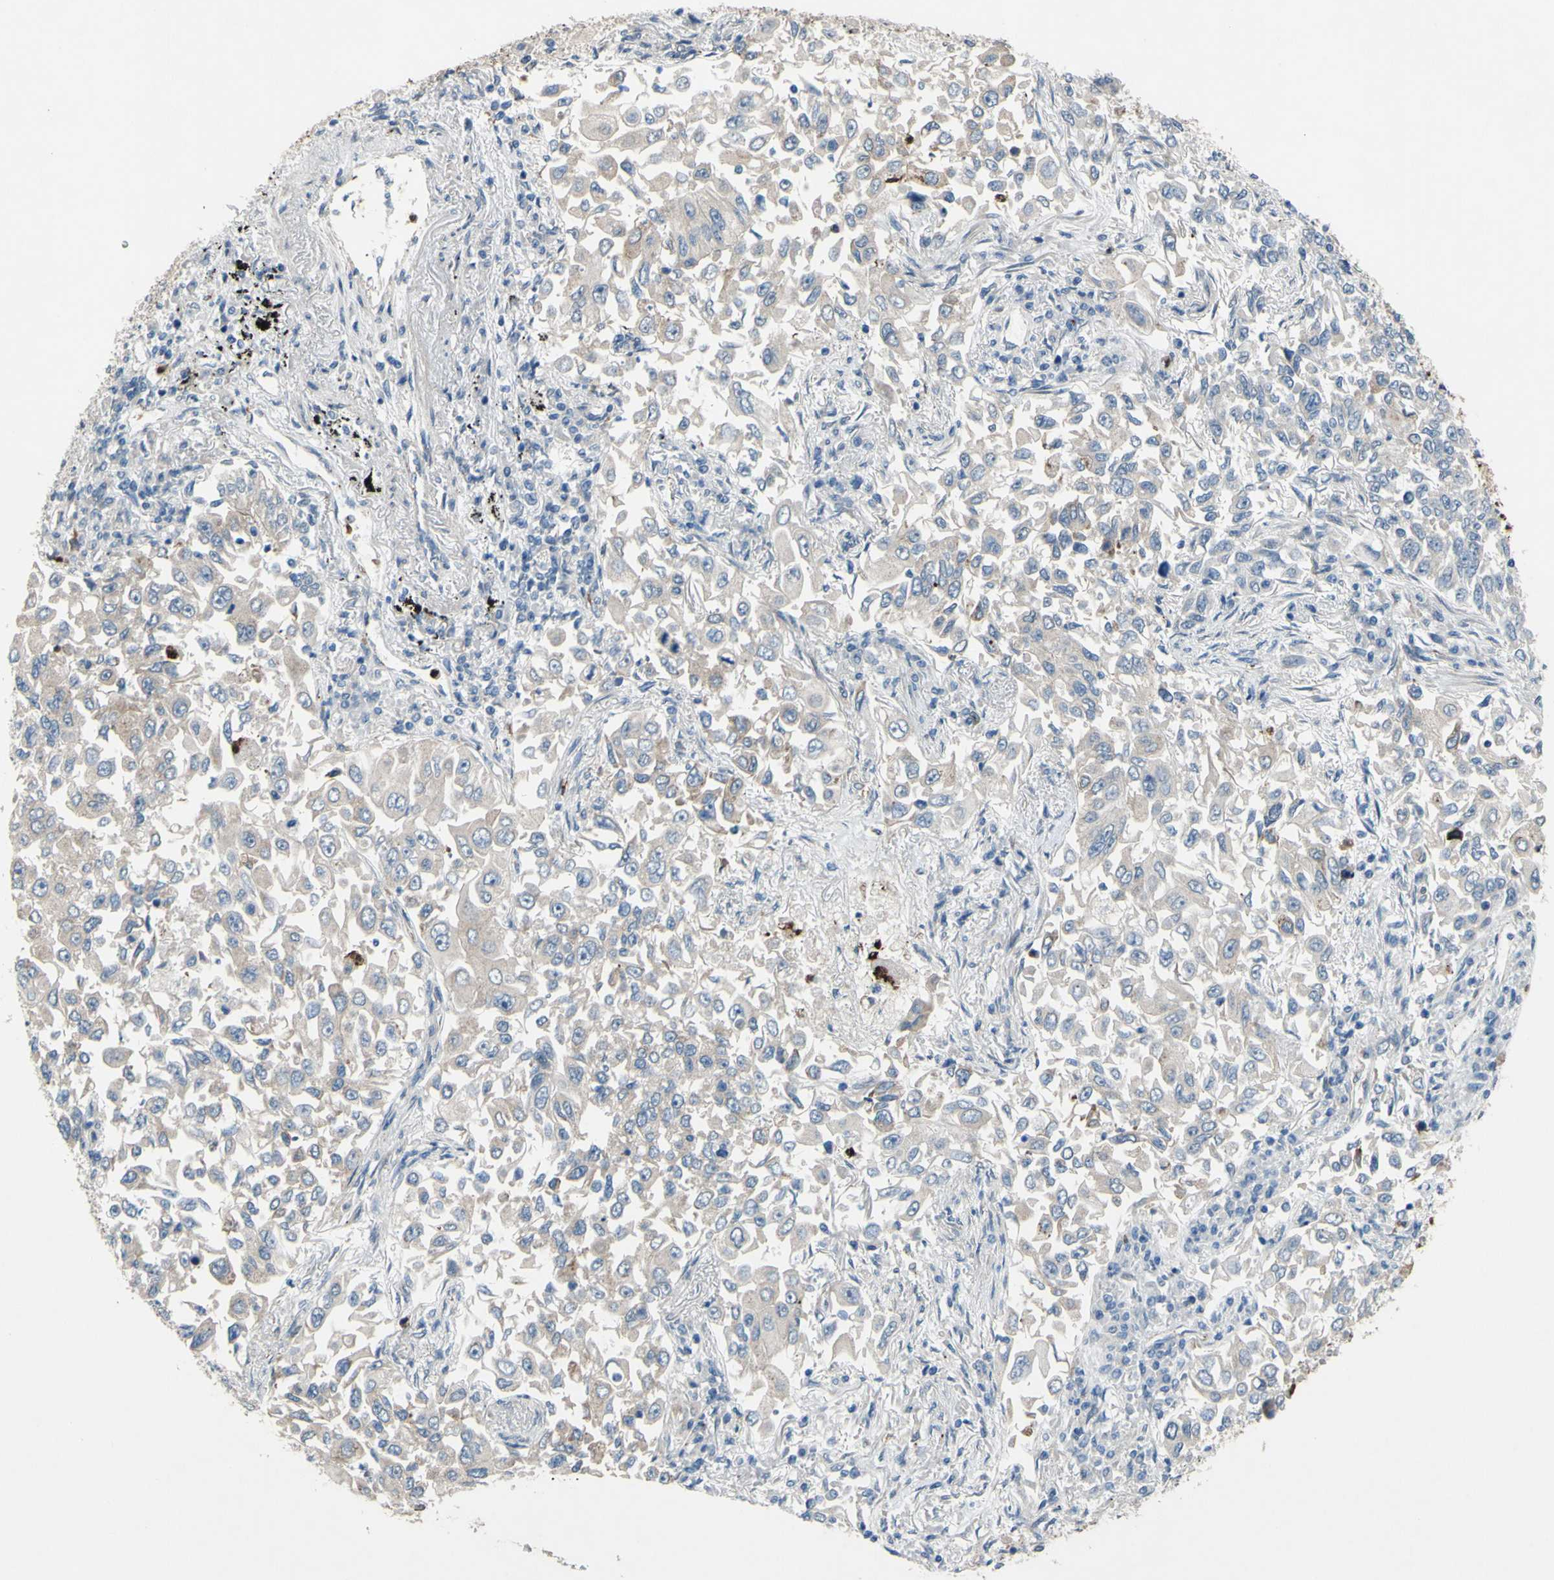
{"staining": {"intensity": "weak", "quantity": ">75%", "location": "cytoplasmic/membranous"}, "tissue": "lung cancer", "cell_type": "Tumor cells", "image_type": "cancer", "snomed": [{"axis": "morphology", "description": "Adenocarcinoma, NOS"}, {"axis": "topography", "description": "Lung"}], "caption": "Immunohistochemistry (IHC) of human lung adenocarcinoma displays low levels of weak cytoplasmic/membranous staining in about >75% of tumor cells.", "gene": "GRAMD2B", "patient": {"sex": "male", "age": 84}}